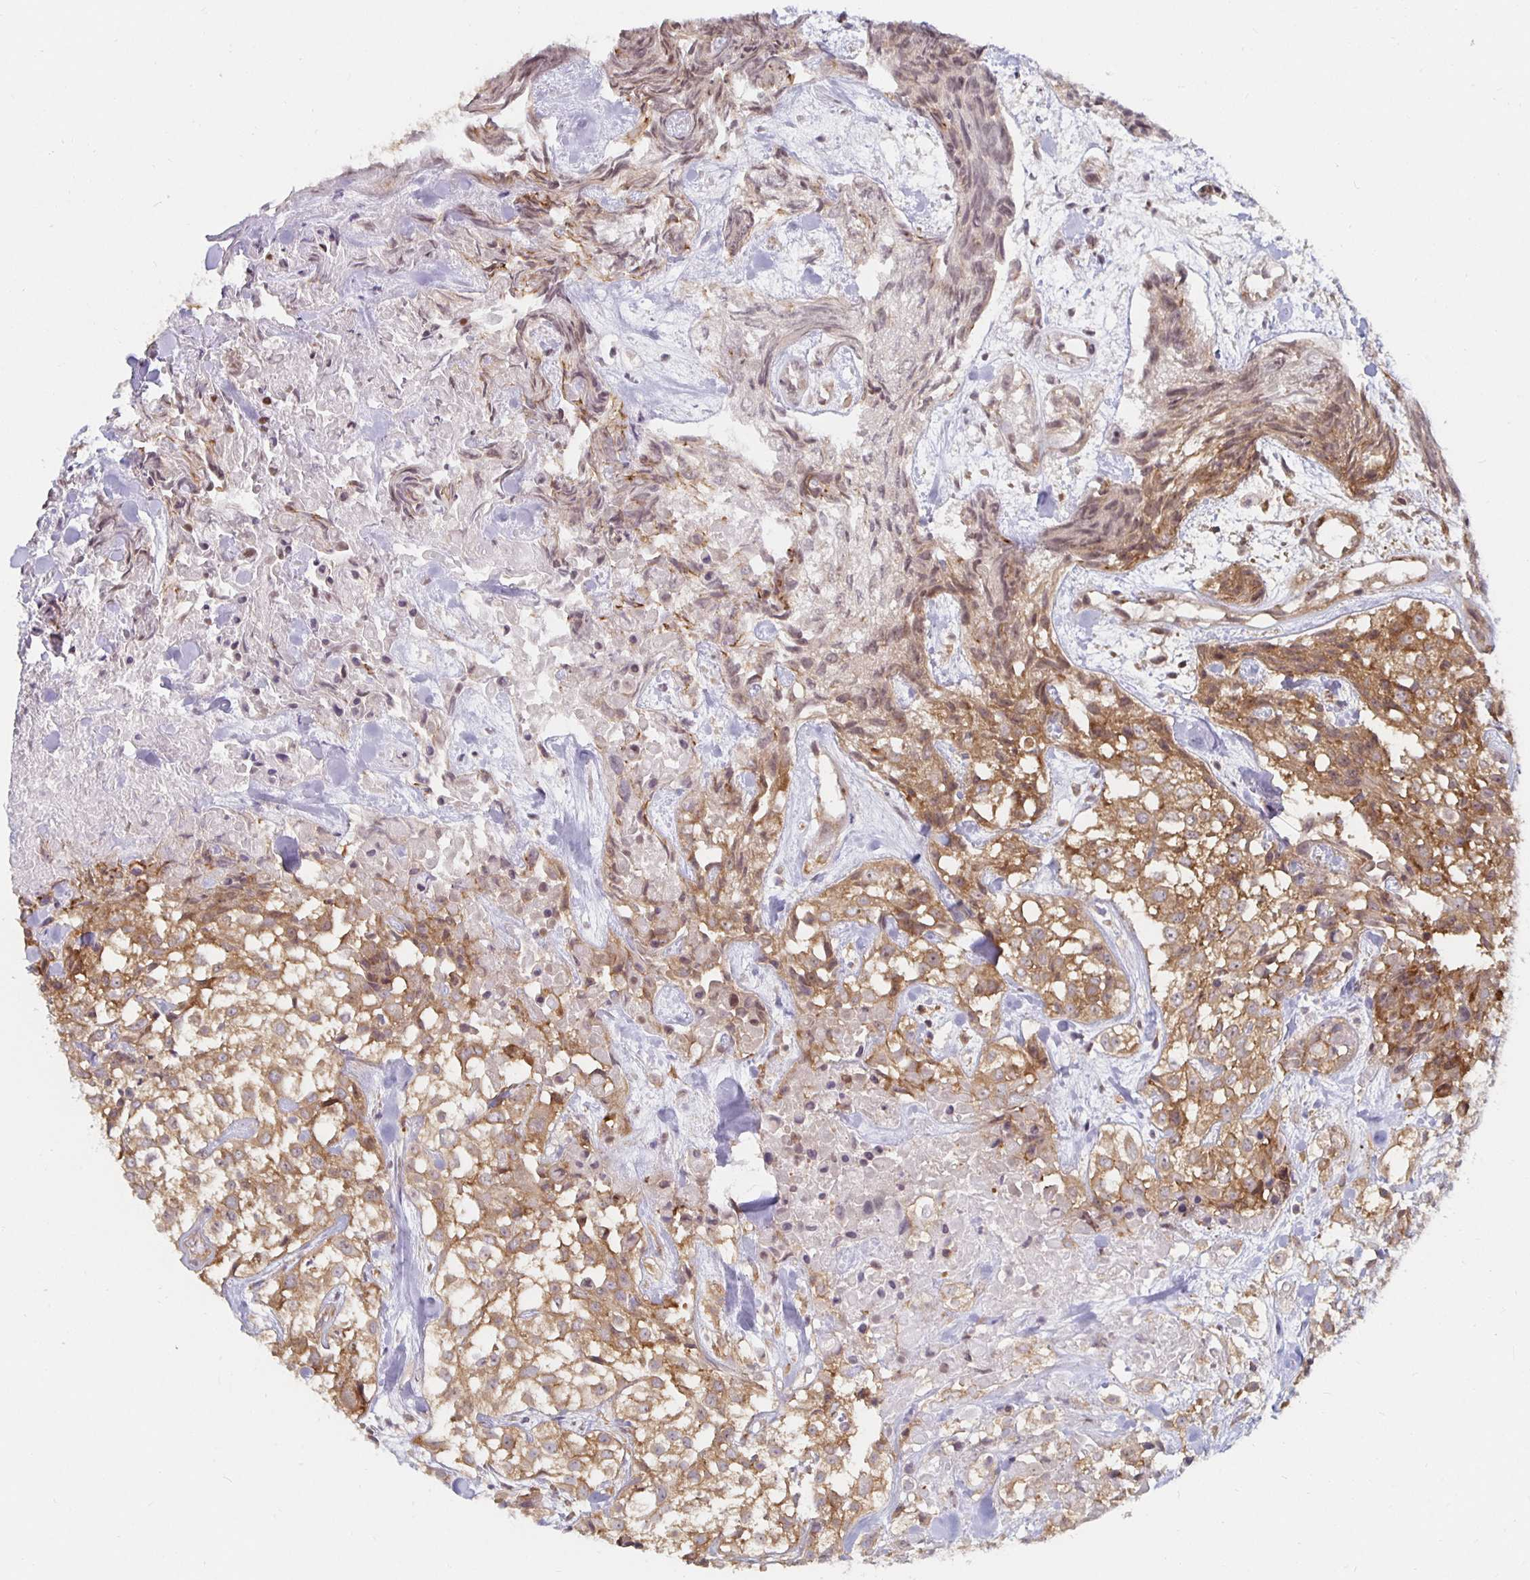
{"staining": {"intensity": "moderate", "quantity": ">75%", "location": "cytoplasmic/membranous"}, "tissue": "urothelial cancer", "cell_type": "Tumor cells", "image_type": "cancer", "snomed": [{"axis": "morphology", "description": "Urothelial carcinoma, High grade"}, {"axis": "topography", "description": "Urinary bladder"}], "caption": "Immunohistochemical staining of human urothelial cancer exhibits moderate cytoplasmic/membranous protein expression in approximately >75% of tumor cells. (DAB (3,3'-diaminobenzidine) IHC, brown staining for protein, blue staining for nuclei).", "gene": "PDAP1", "patient": {"sex": "male", "age": 56}}